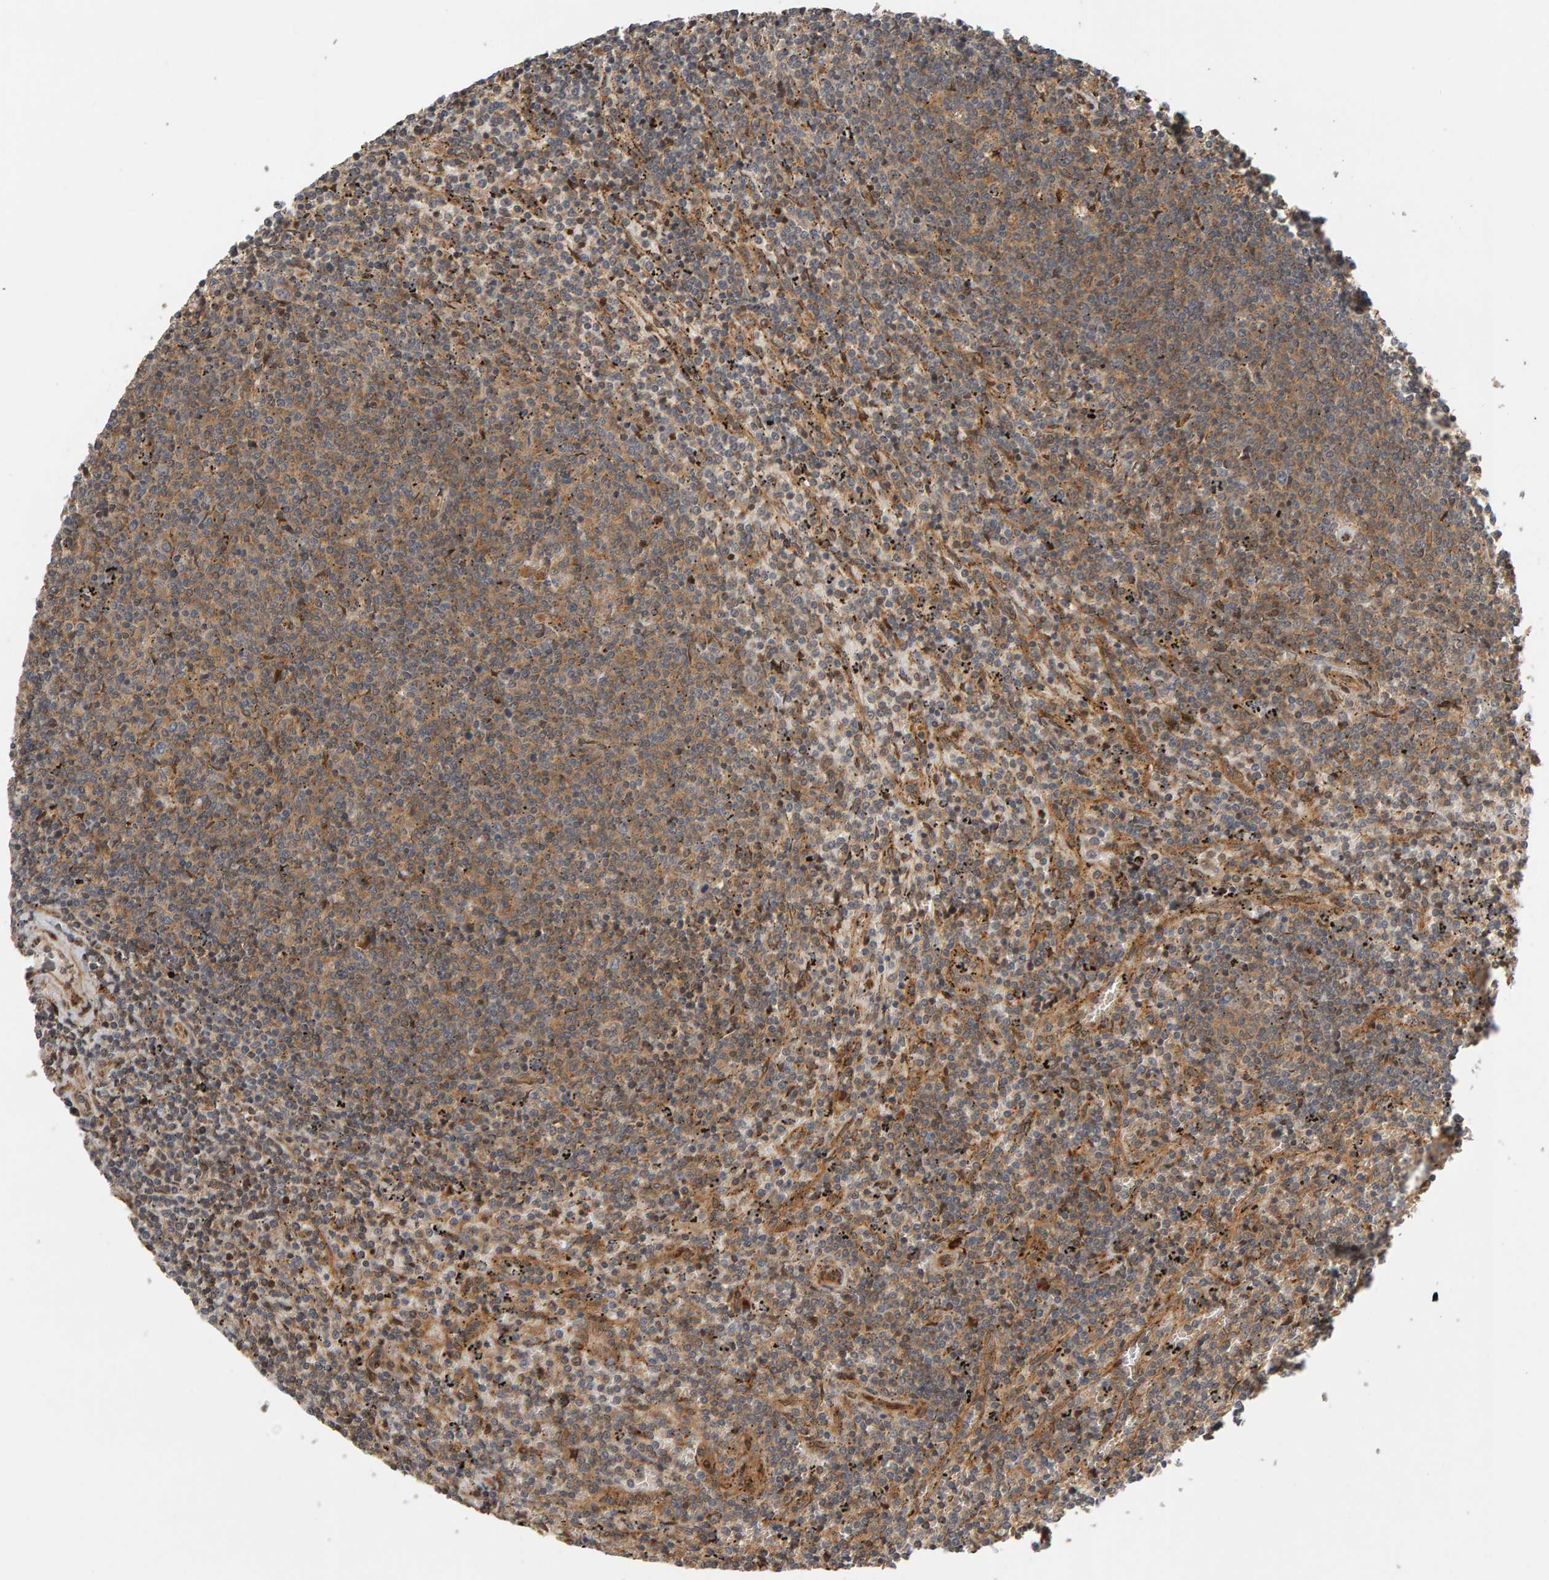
{"staining": {"intensity": "moderate", "quantity": ">75%", "location": "cytoplasmic/membranous"}, "tissue": "lymphoma", "cell_type": "Tumor cells", "image_type": "cancer", "snomed": [{"axis": "morphology", "description": "Malignant lymphoma, non-Hodgkin's type, Low grade"}, {"axis": "topography", "description": "Spleen"}], "caption": "IHC of lymphoma shows medium levels of moderate cytoplasmic/membranous positivity in about >75% of tumor cells.", "gene": "ZFAND1", "patient": {"sex": "female", "age": 50}}